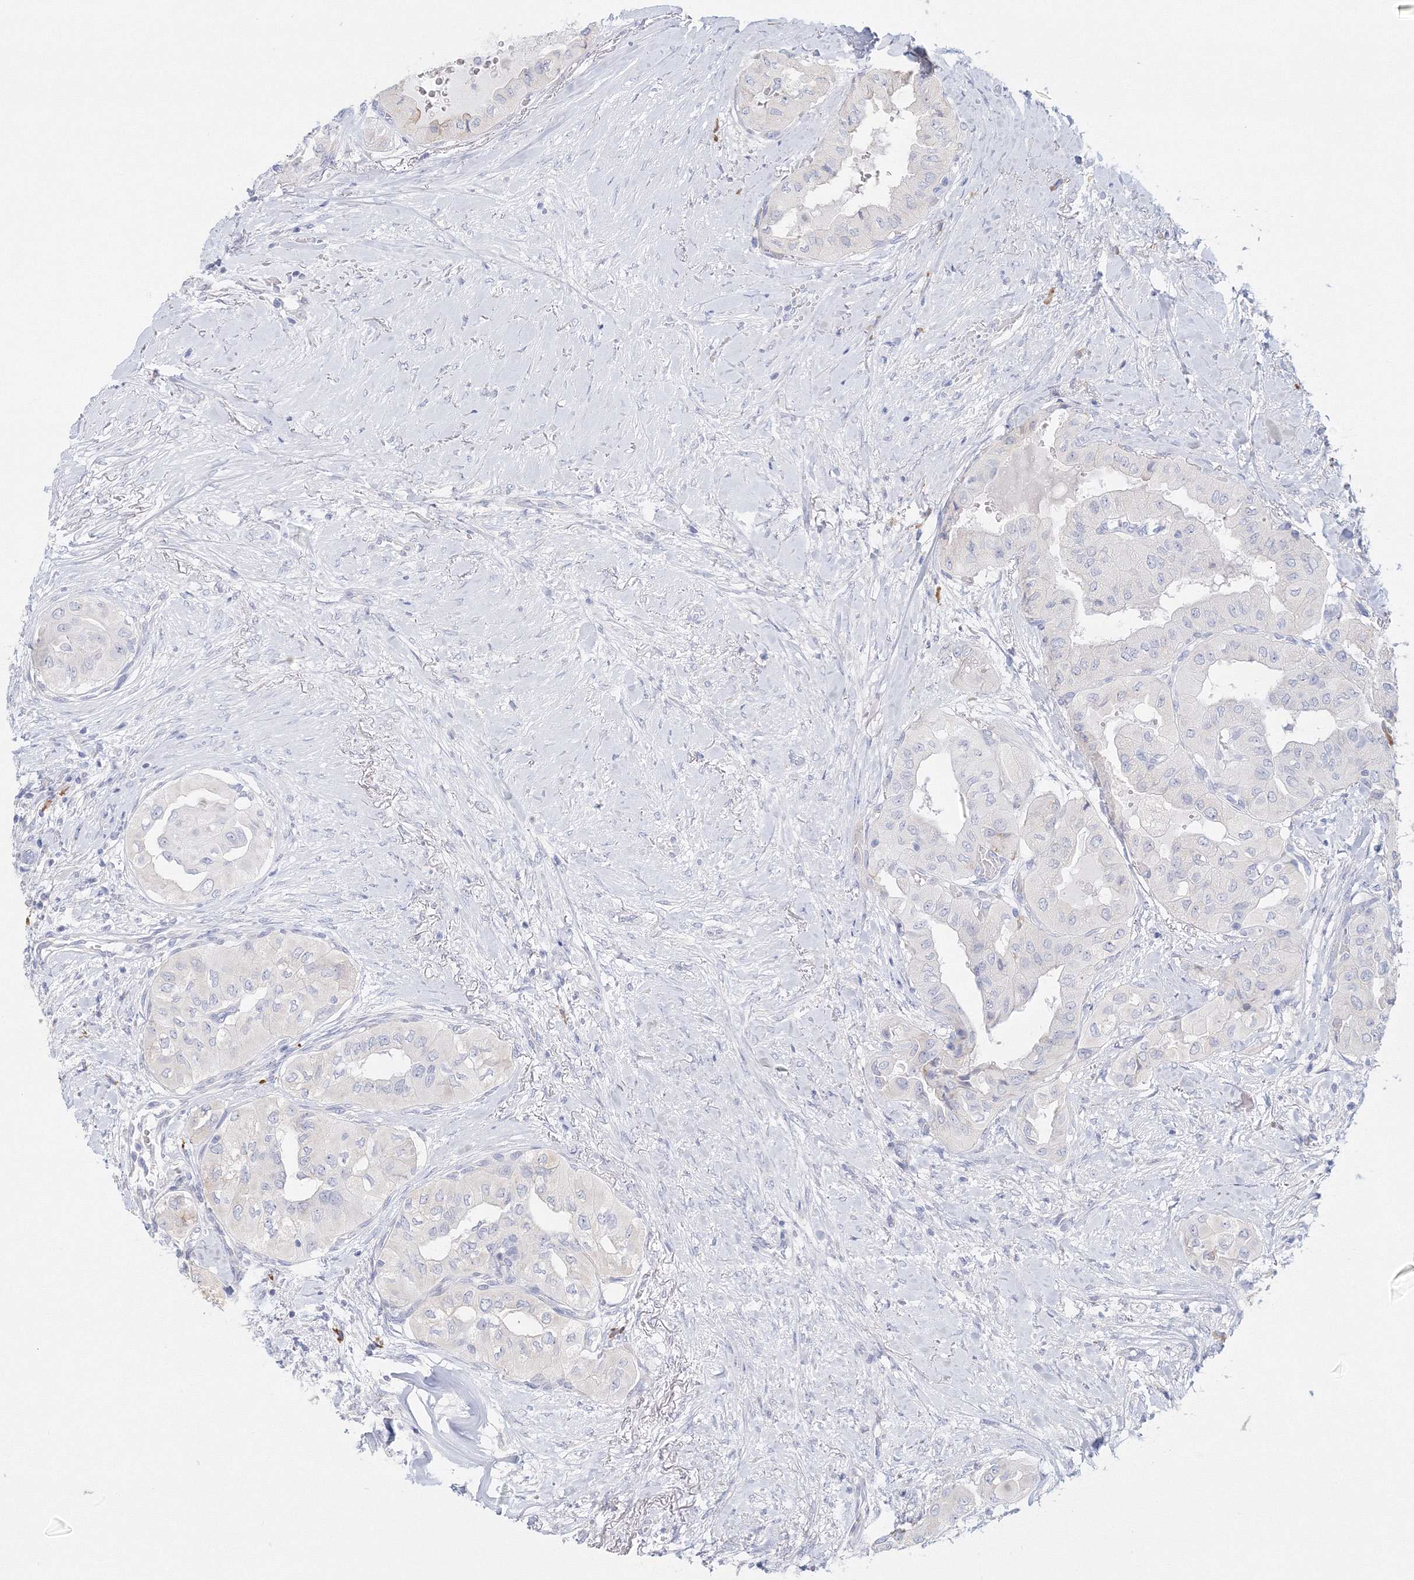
{"staining": {"intensity": "negative", "quantity": "none", "location": "none"}, "tissue": "thyroid cancer", "cell_type": "Tumor cells", "image_type": "cancer", "snomed": [{"axis": "morphology", "description": "Papillary adenocarcinoma, NOS"}, {"axis": "topography", "description": "Thyroid gland"}], "caption": "Histopathology image shows no protein expression in tumor cells of thyroid cancer tissue.", "gene": "VSIG1", "patient": {"sex": "female", "age": 59}}